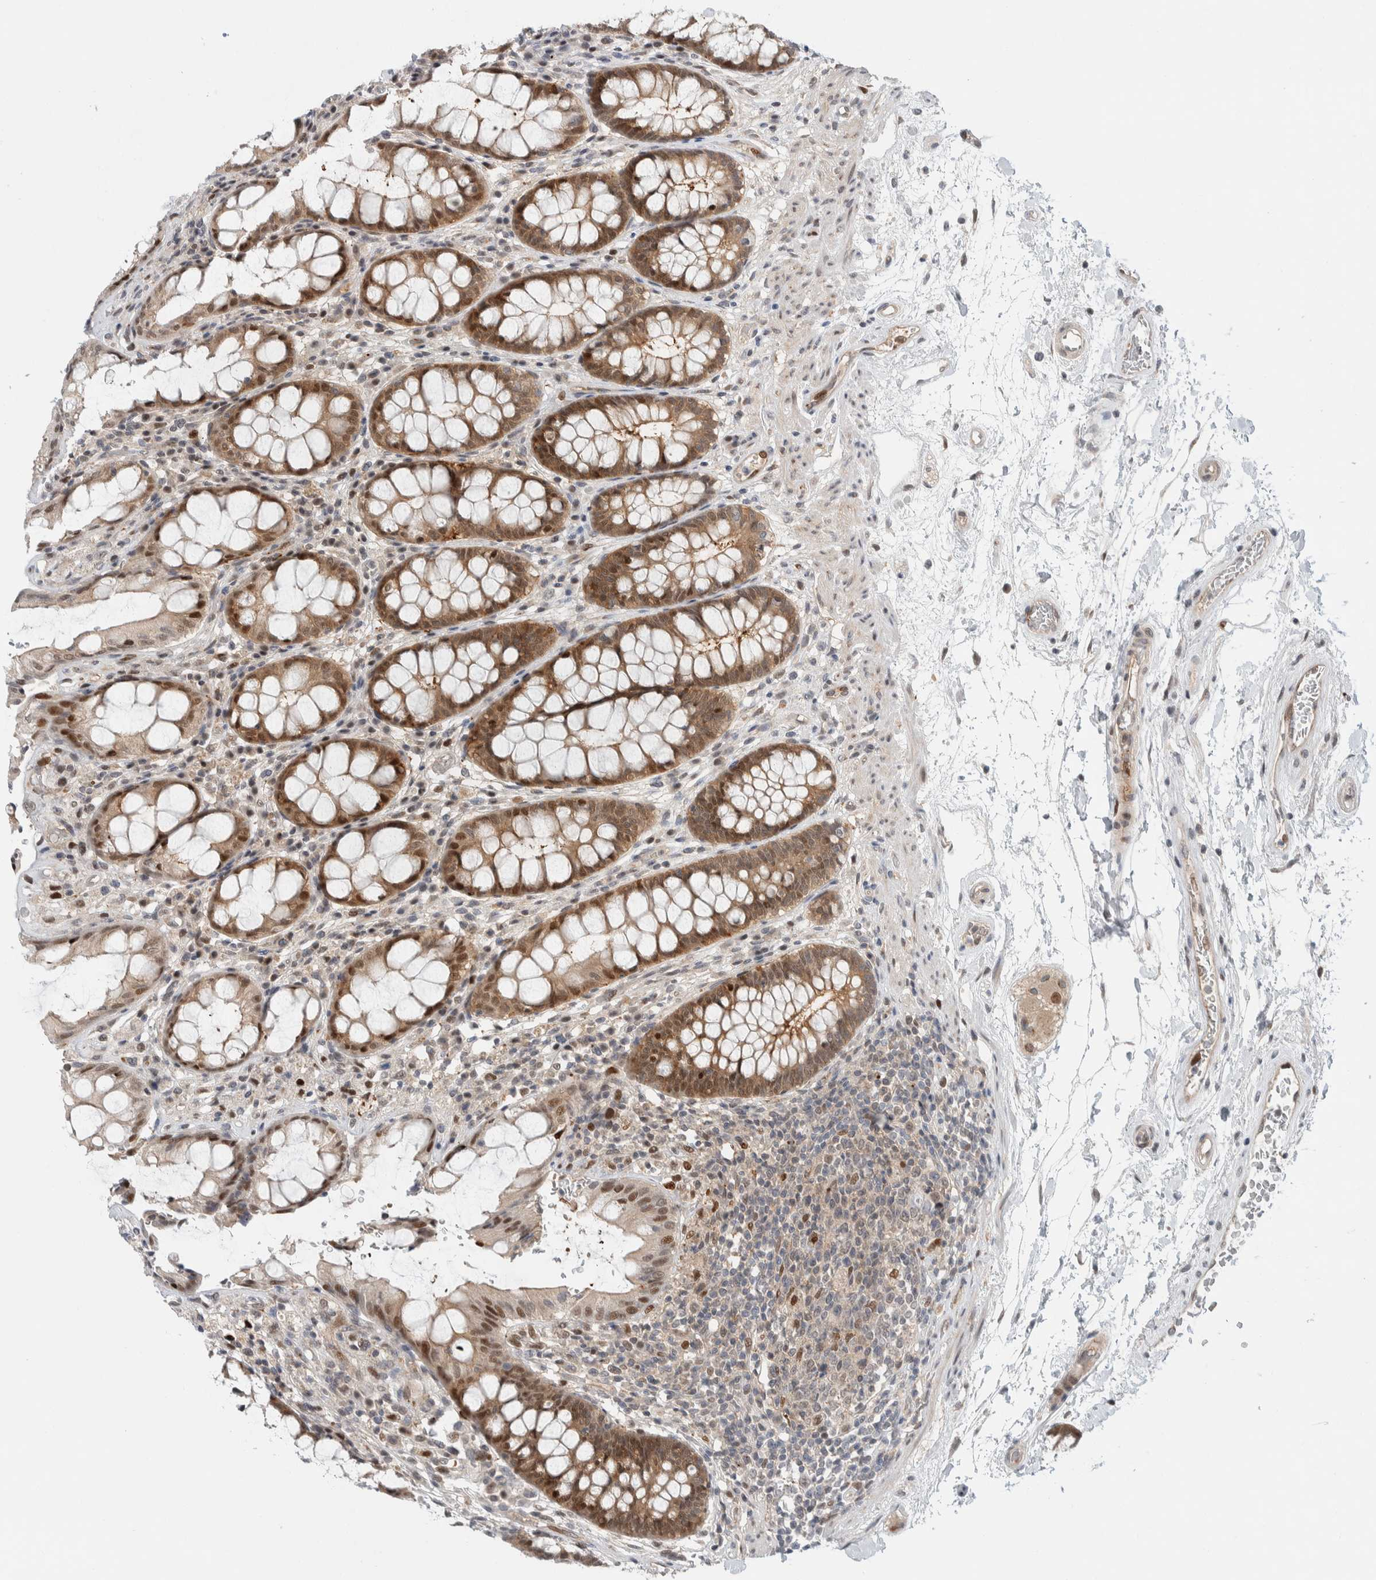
{"staining": {"intensity": "moderate", "quantity": ">75%", "location": "cytoplasmic/membranous"}, "tissue": "rectum", "cell_type": "Glandular cells", "image_type": "normal", "snomed": [{"axis": "morphology", "description": "Normal tissue, NOS"}, {"axis": "topography", "description": "Rectum"}], "caption": "Protein expression by immunohistochemistry displays moderate cytoplasmic/membranous expression in about >75% of glandular cells in normal rectum. (brown staining indicates protein expression, while blue staining denotes nuclei).", "gene": "NCR3LG1", "patient": {"sex": "male", "age": 64}}